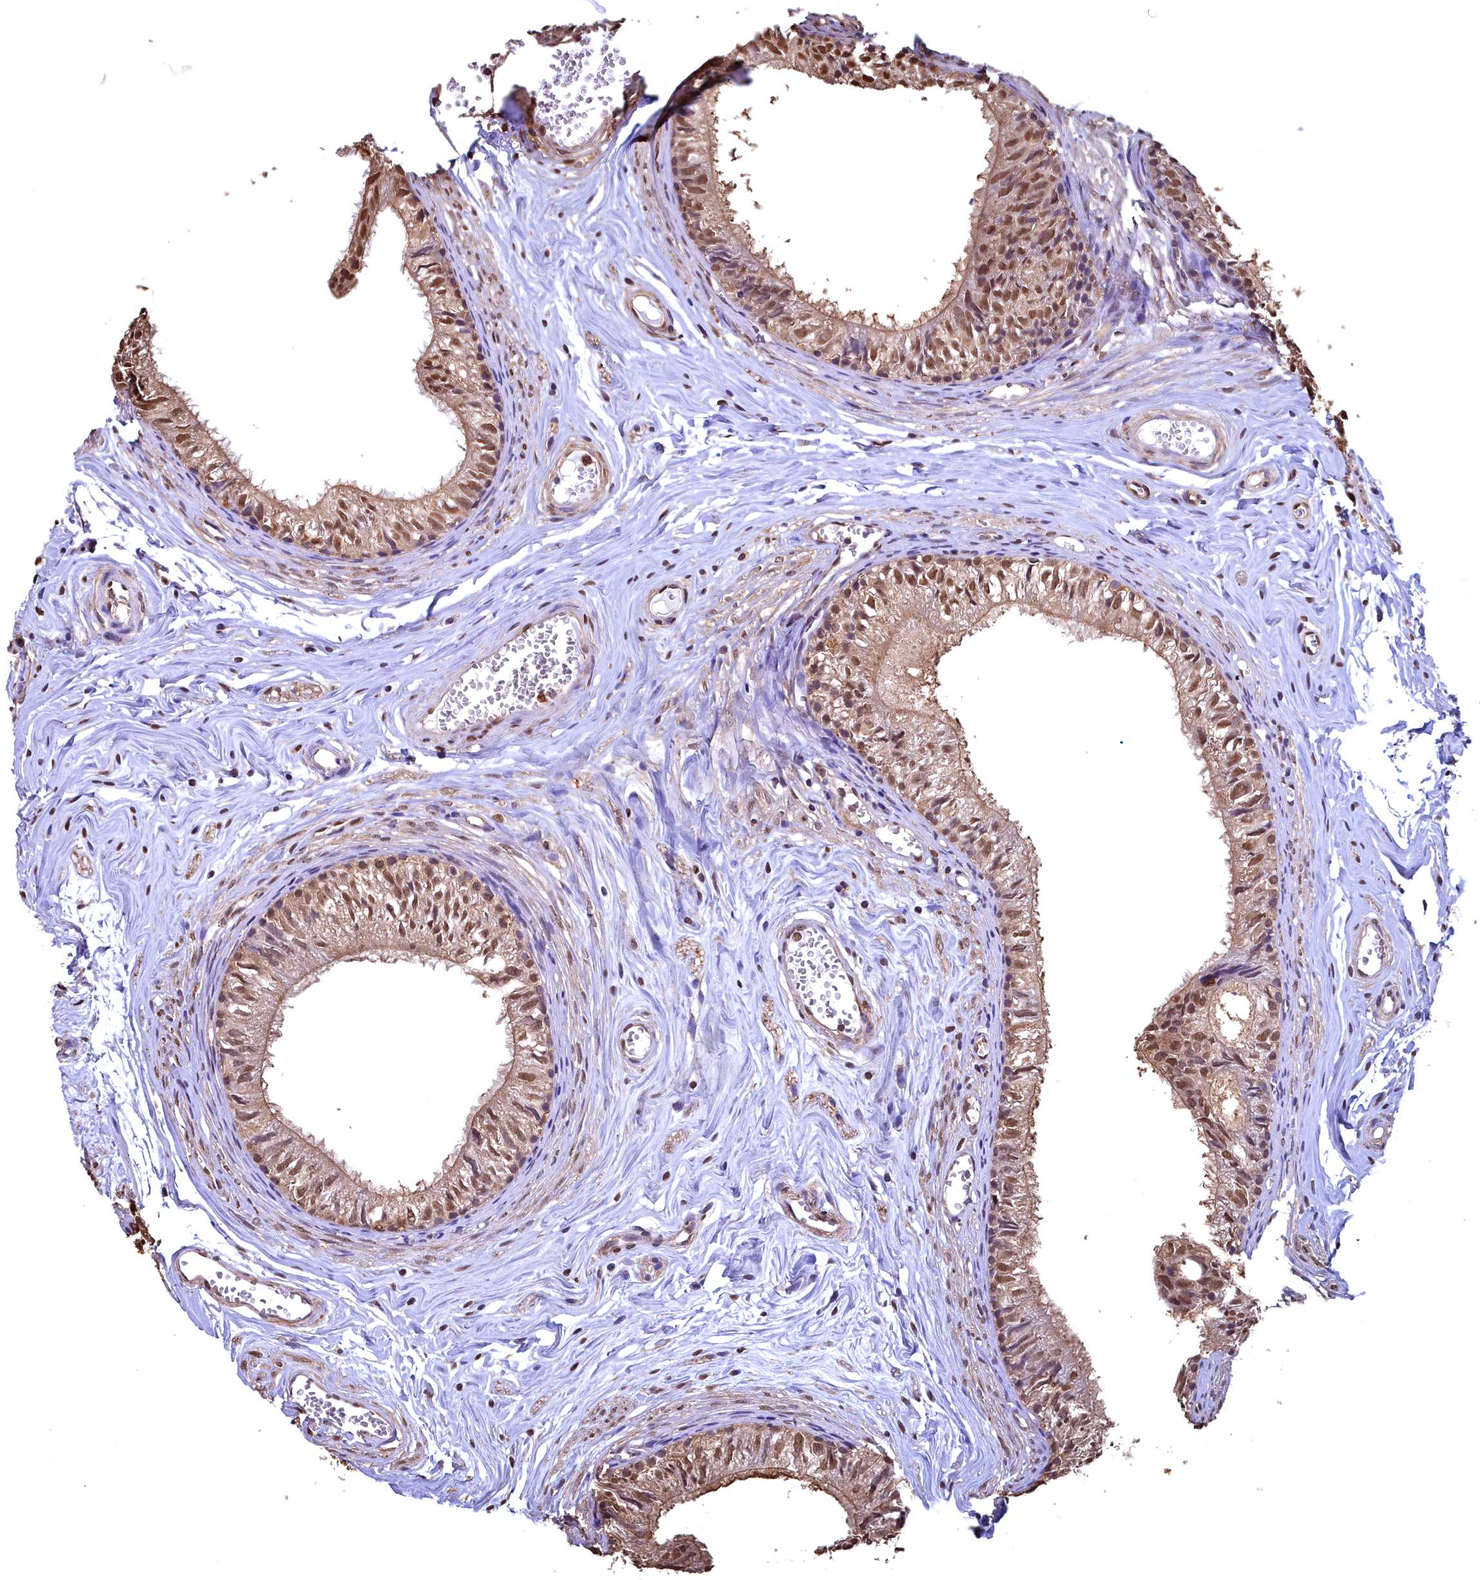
{"staining": {"intensity": "strong", "quantity": "25%-75%", "location": "cytoplasmic/membranous,nuclear"}, "tissue": "epididymis", "cell_type": "Glandular cells", "image_type": "normal", "snomed": [{"axis": "morphology", "description": "Normal tissue, NOS"}, {"axis": "topography", "description": "Epididymis"}], "caption": "A micrograph of epididymis stained for a protein displays strong cytoplasmic/membranous,nuclear brown staining in glandular cells. Immunohistochemistry stains the protein in brown and the nuclei are stained blue.", "gene": "GAPDH", "patient": {"sex": "male", "age": 36}}